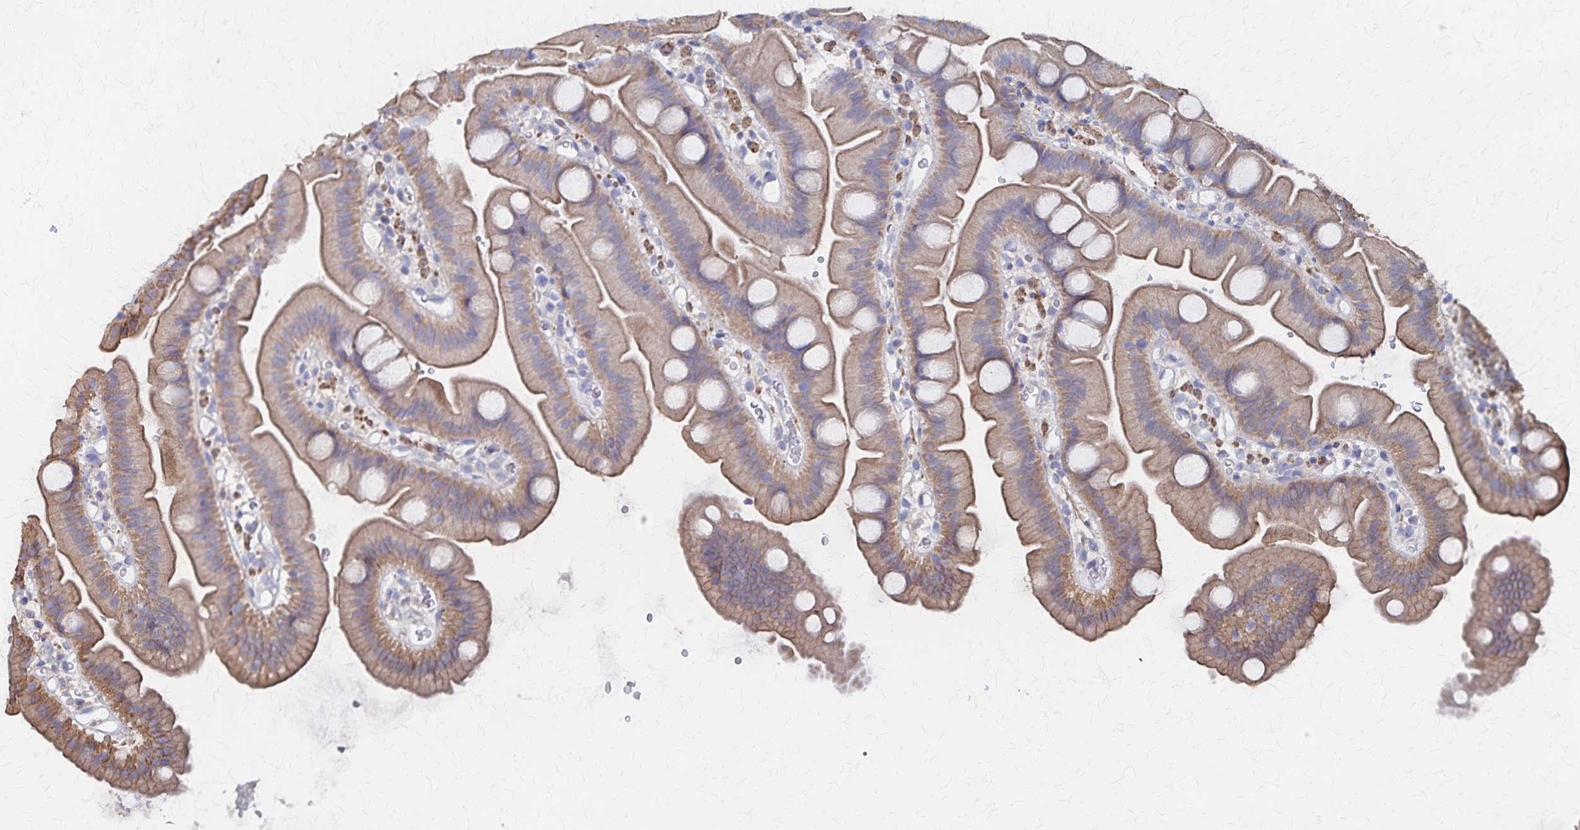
{"staining": {"intensity": "moderate", "quantity": ">75%", "location": "cytoplasmic/membranous"}, "tissue": "small intestine", "cell_type": "Glandular cells", "image_type": "normal", "snomed": [{"axis": "morphology", "description": "Normal tissue, NOS"}, {"axis": "topography", "description": "Small intestine"}], "caption": "Moderate cytoplasmic/membranous staining is present in about >75% of glandular cells in normal small intestine. (Stains: DAB (3,3'-diaminobenzidine) in brown, nuclei in blue, Microscopy: brightfield microscopy at high magnification).", "gene": "PGAP2", "patient": {"sex": "female", "age": 68}}